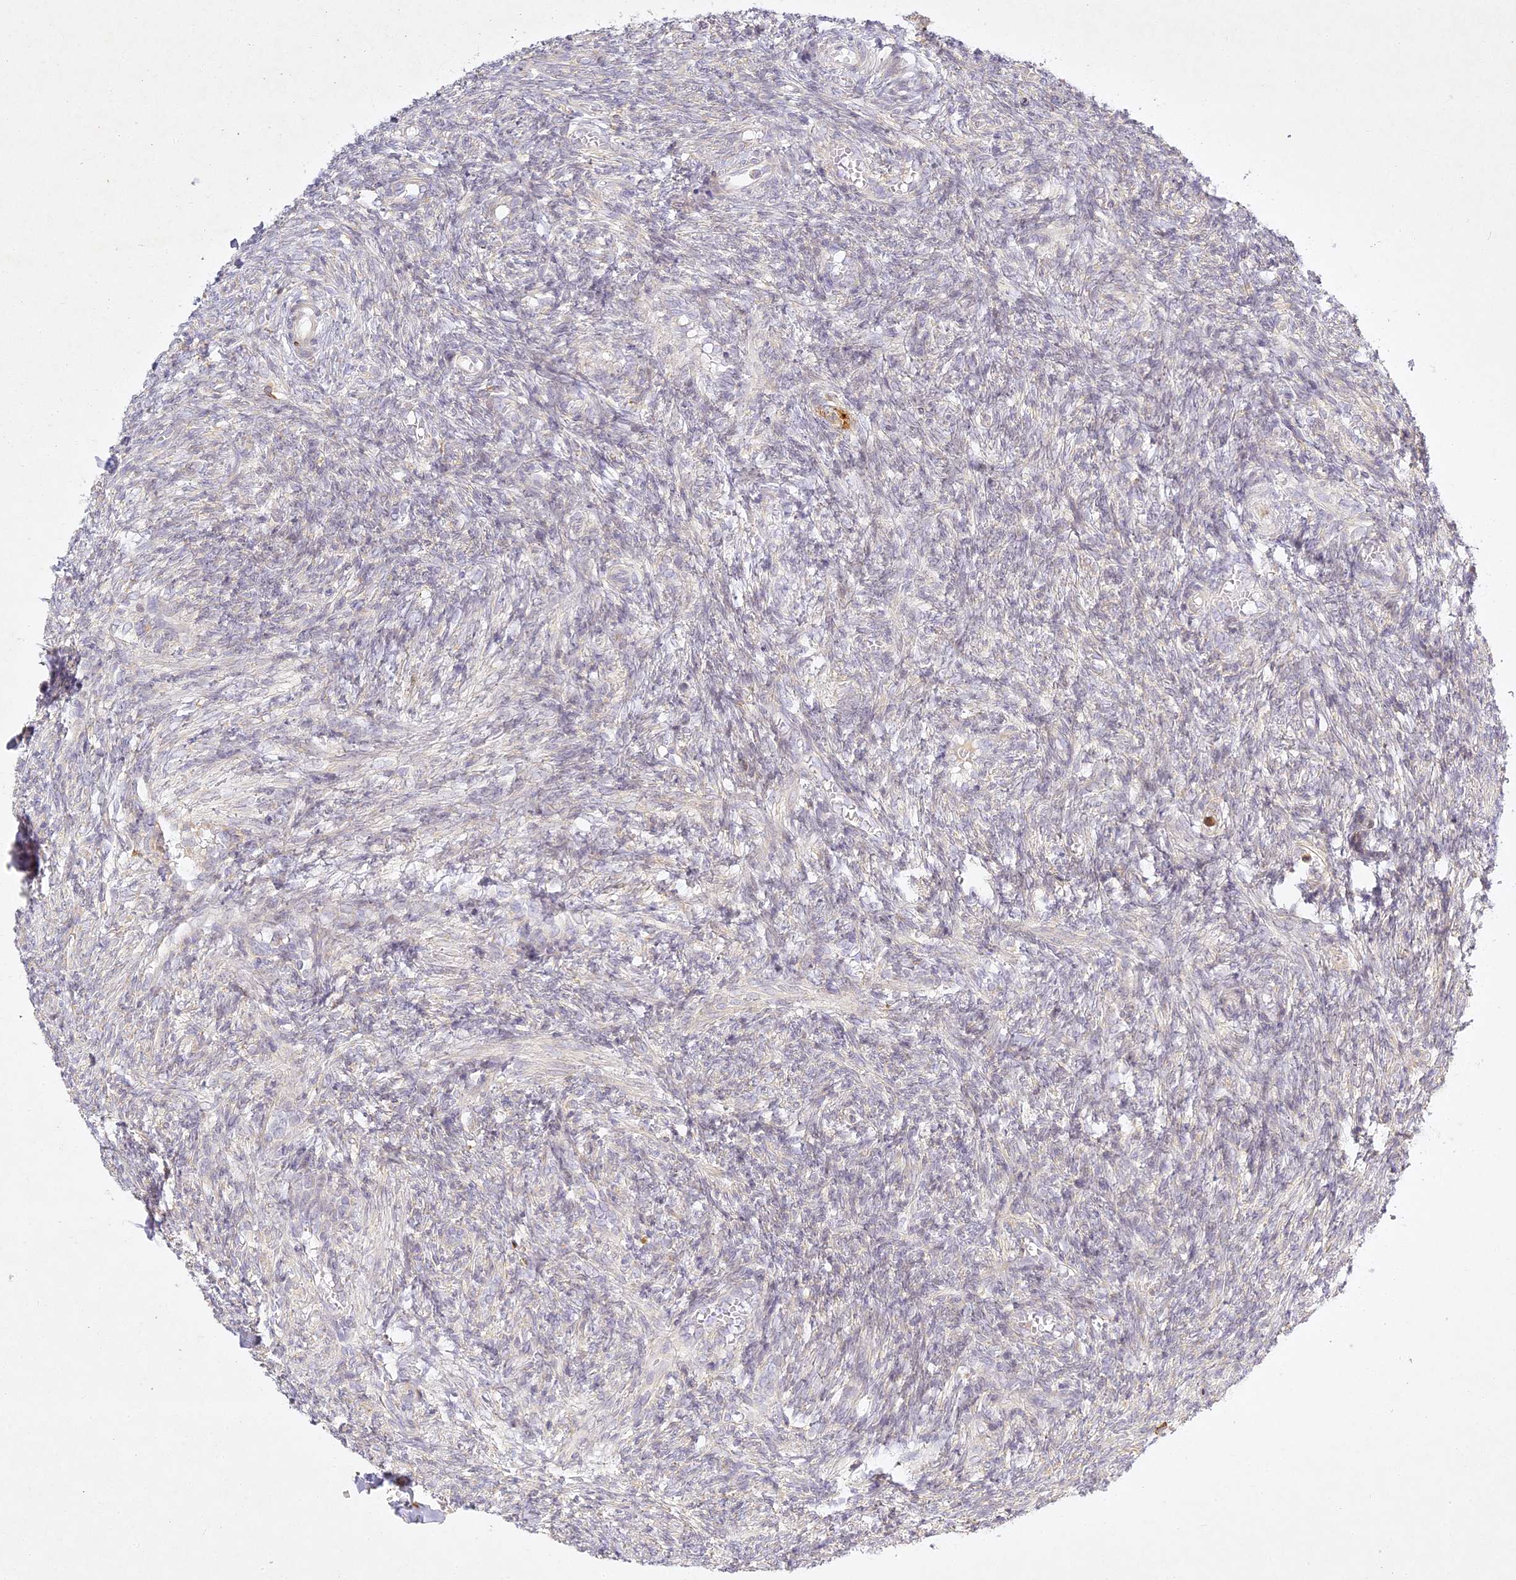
{"staining": {"intensity": "negative", "quantity": "none", "location": "none"}, "tissue": "ovary", "cell_type": "Follicle cells", "image_type": "normal", "snomed": [{"axis": "morphology", "description": "Normal tissue, NOS"}, {"axis": "topography", "description": "Ovary"}], "caption": "A high-resolution photomicrograph shows immunohistochemistry staining of benign ovary, which shows no significant staining in follicle cells. The staining is performed using DAB brown chromogen with nuclei counter-stained in using hematoxylin.", "gene": "SLC30A5", "patient": {"sex": "female", "age": 27}}